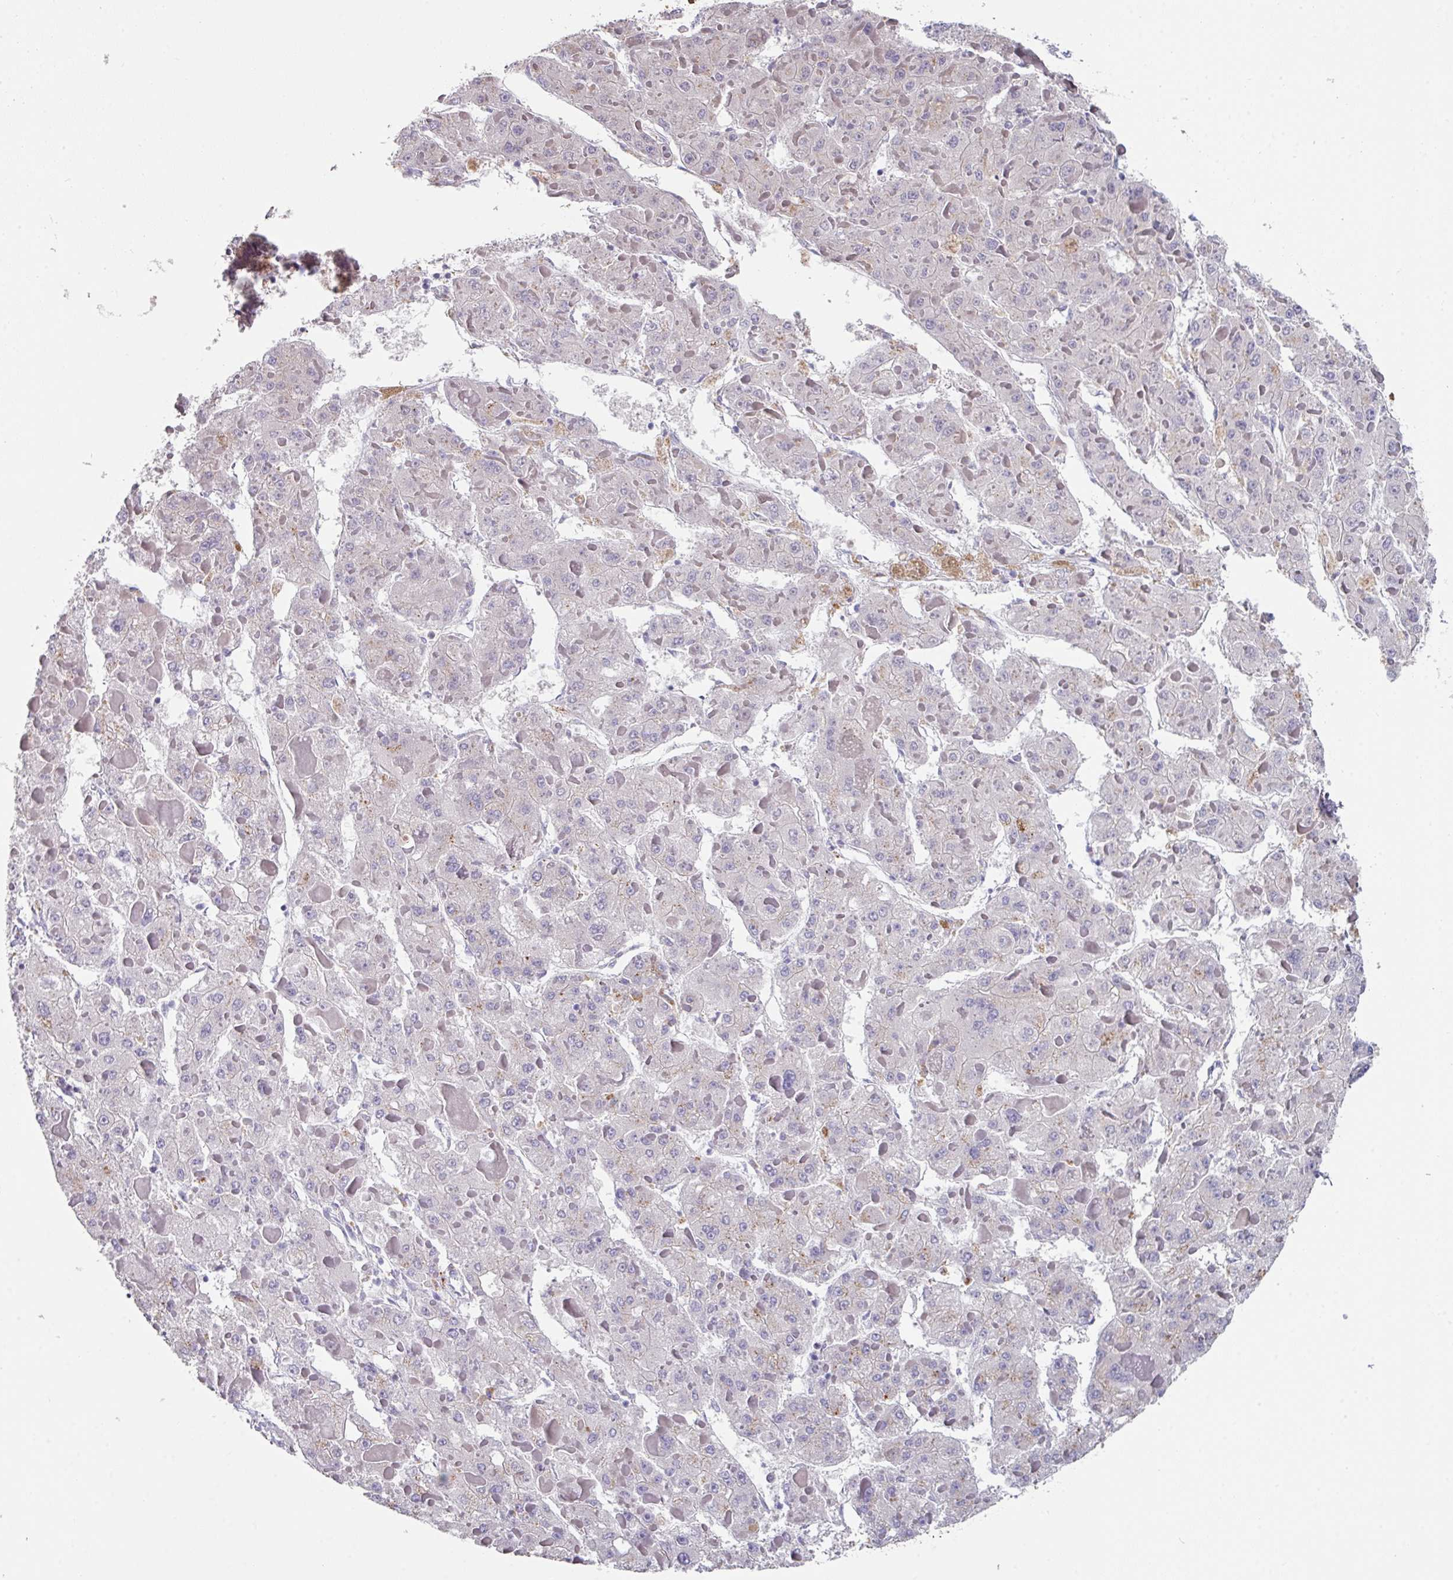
{"staining": {"intensity": "weak", "quantity": "<25%", "location": "cytoplasmic/membranous"}, "tissue": "liver cancer", "cell_type": "Tumor cells", "image_type": "cancer", "snomed": [{"axis": "morphology", "description": "Carcinoma, Hepatocellular, NOS"}, {"axis": "topography", "description": "Liver"}], "caption": "DAB (3,3'-diaminobenzidine) immunohistochemical staining of human liver hepatocellular carcinoma demonstrates no significant expression in tumor cells.", "gene": "CPVL", "patient": {"sex": "female", "age": 73}}